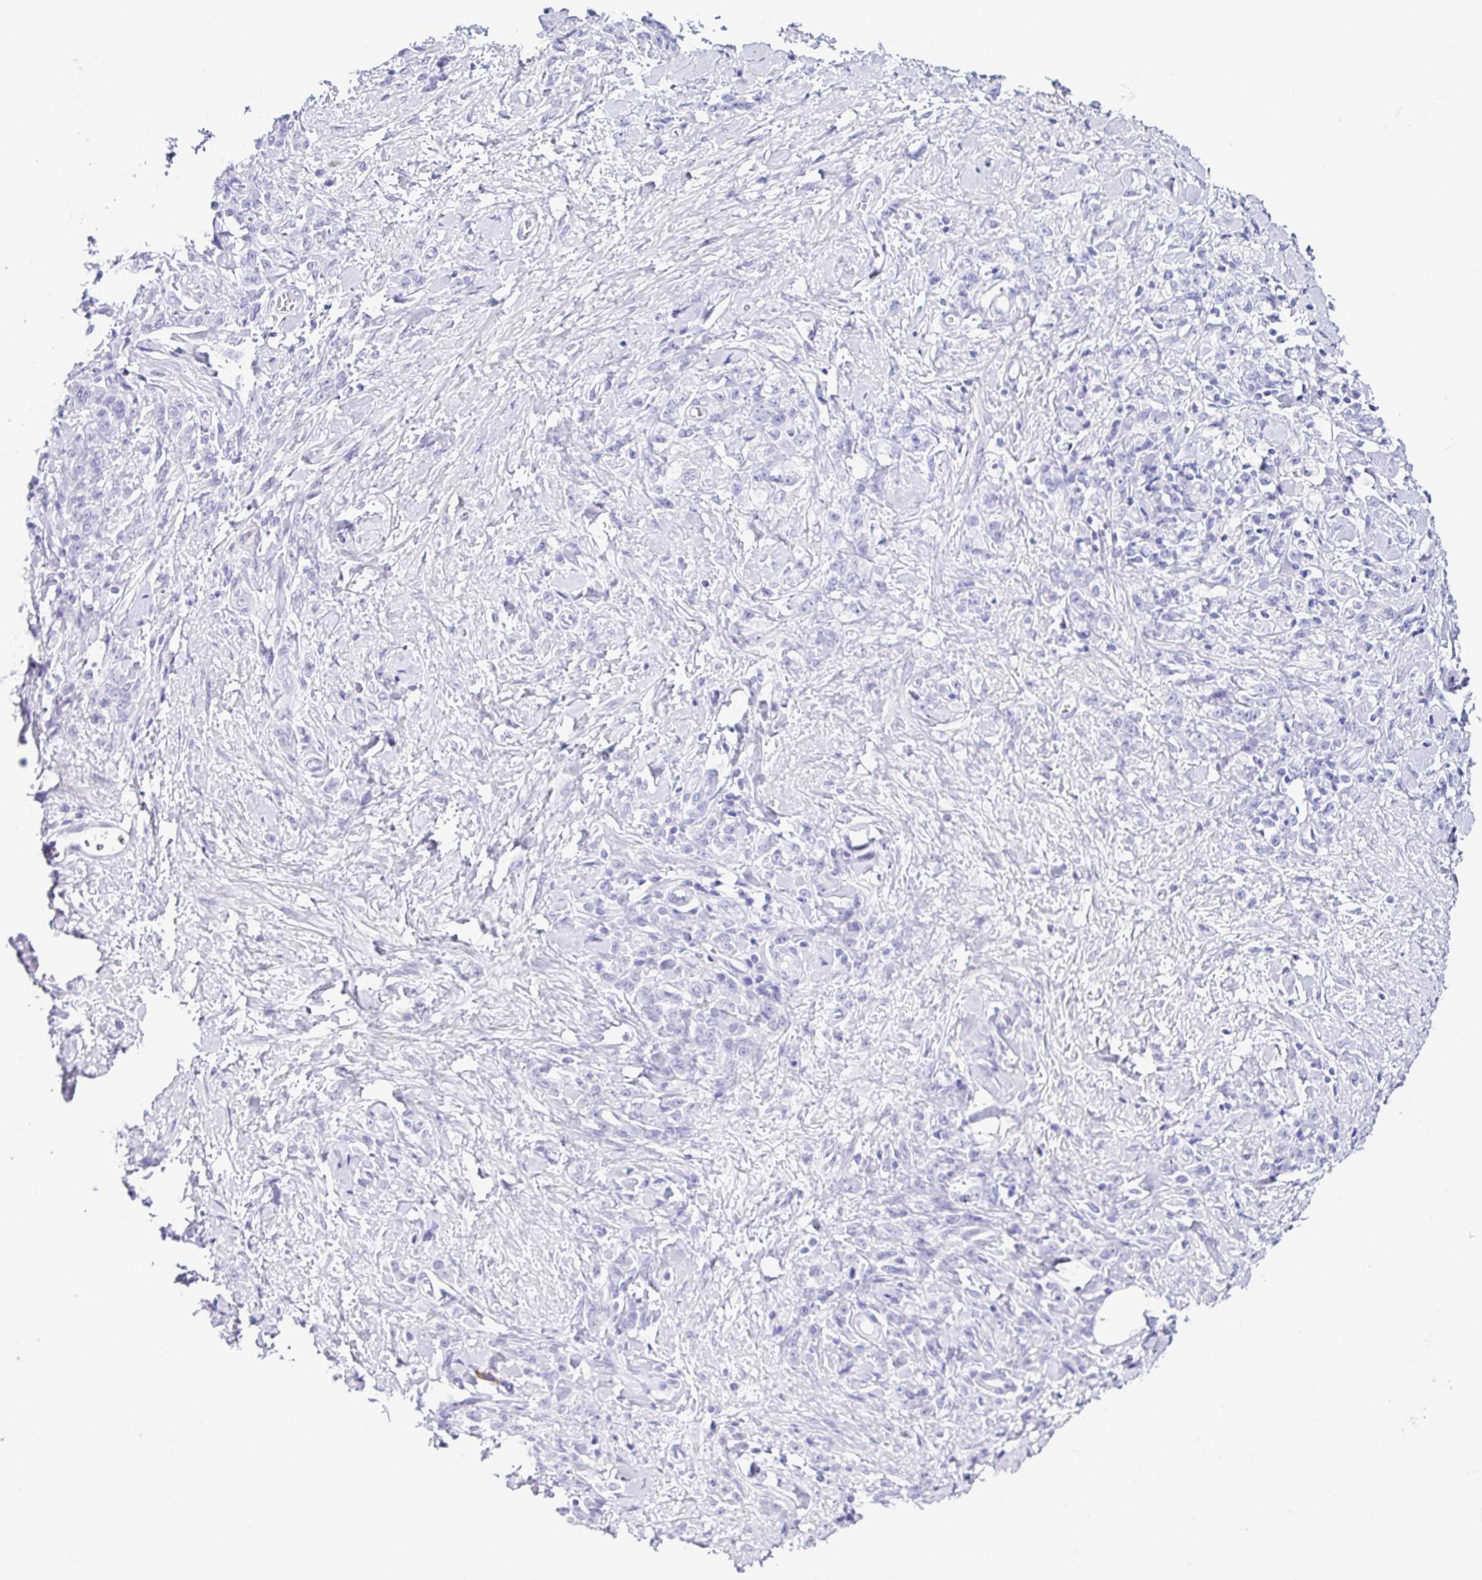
{"staining": {"intensity": "negative", "quantity": "none", "location": "none"}, "tissue": "stomach cancer", "cell_type": "Tumor cells", "image_type": "cancer", "snomed": [{"axis": "morphology", "description": "Normal tissue, NOS"}, {"axis": "morphology", "description": "Adenocarcinoma, NOS"}, {"axis": "topography", "description": "Stomach"}], "caption": "The histopathology image displays no significant staining in tumor cells of stomach cancer. (Immunohistochemistry, brightfield microscopy, high magnification).", "gene": "PIGF", "patient": {"sex": "male", "age": 82}}